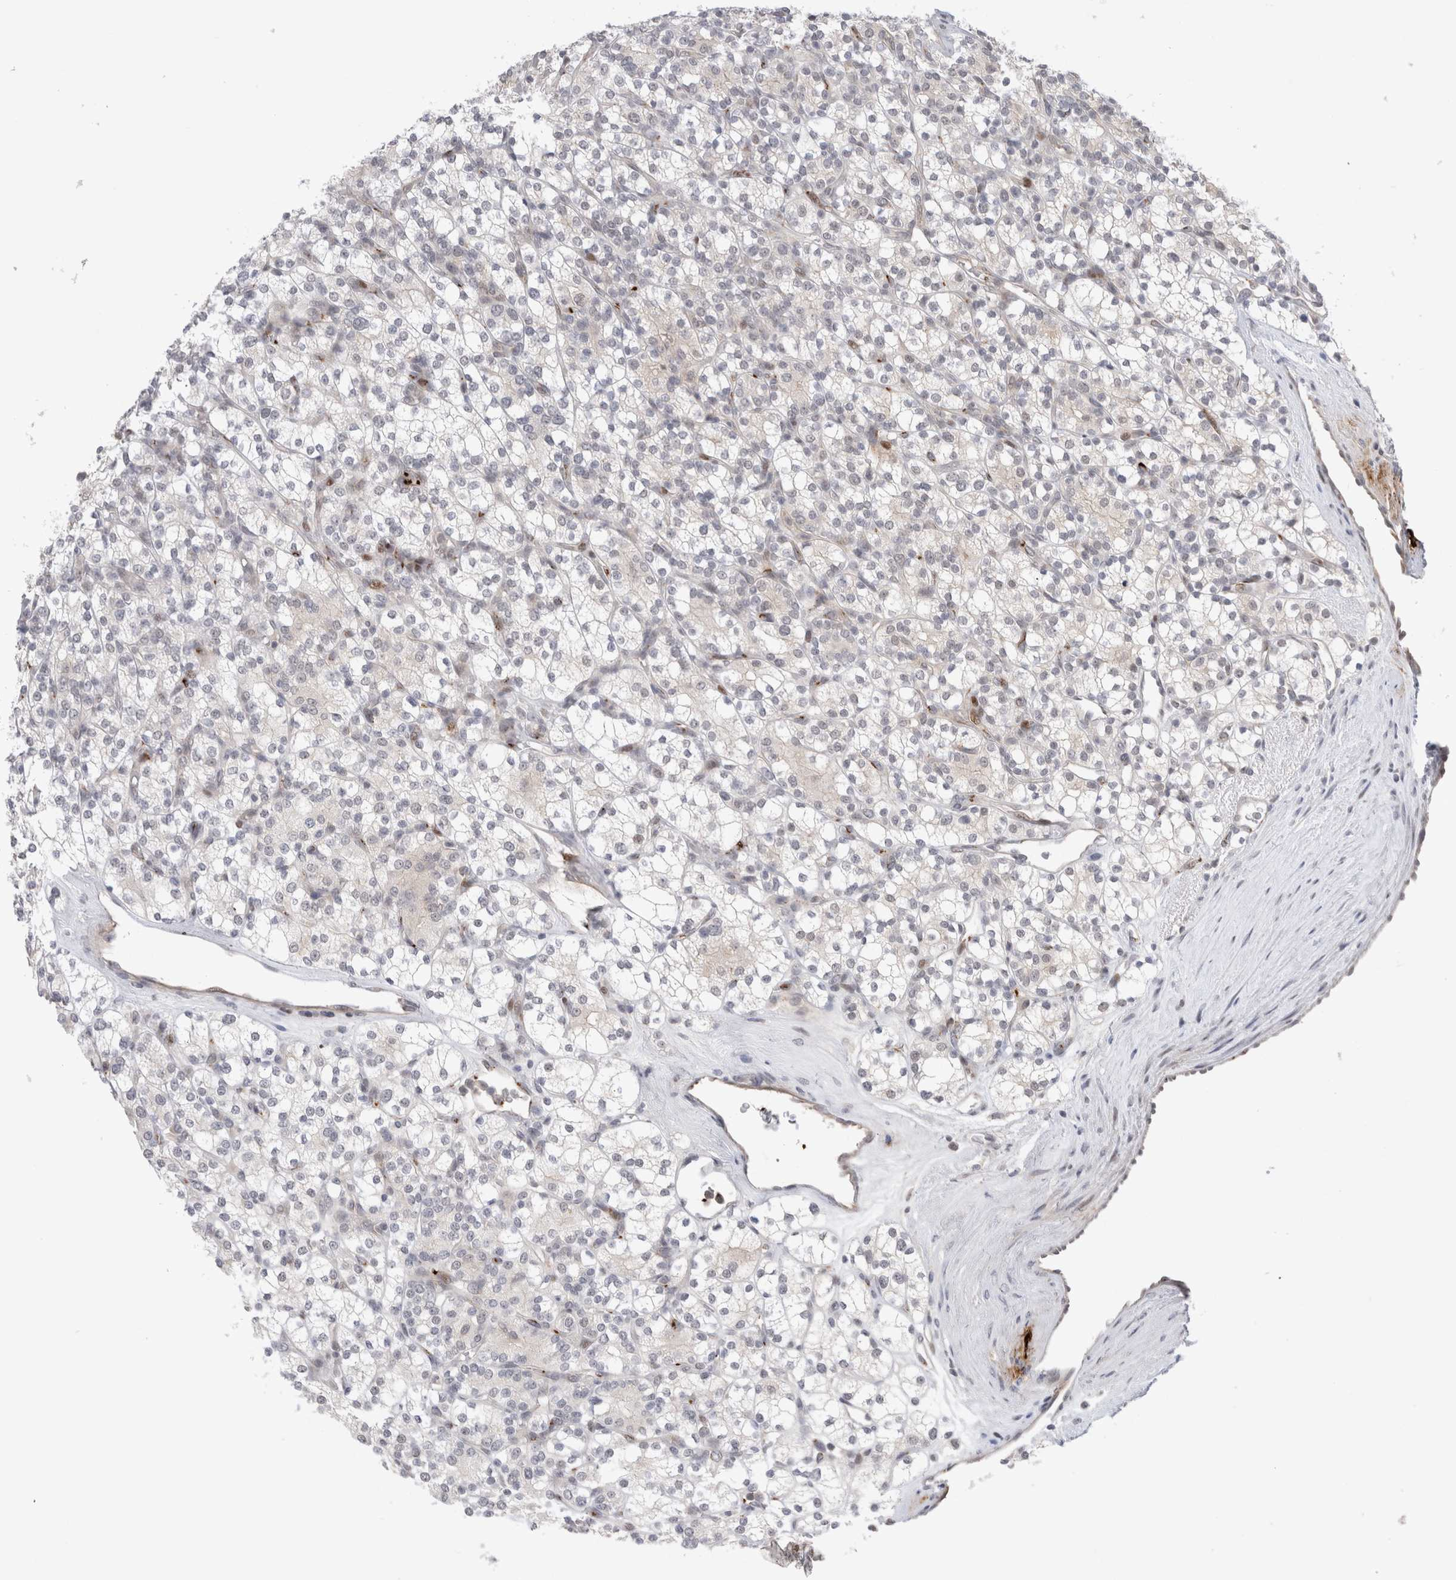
{"staining": {"intensity": "negative", "quantity": "none", "location": "none"}, "tissue": "renal cancer", "cell_type": "Tumor cells", "image_type": "cancer", "snomed": [{"axis": "morphology", "description": "Adenocarcinoma, NOS"}, {"axis": "topography", "description": "Kidney"}], "caption": "An image of human adenocarcinoma (renal) is negative for staining in tumor cells.", "gene": "VPS28", "patient": {"sex": "male", "age": 77}}